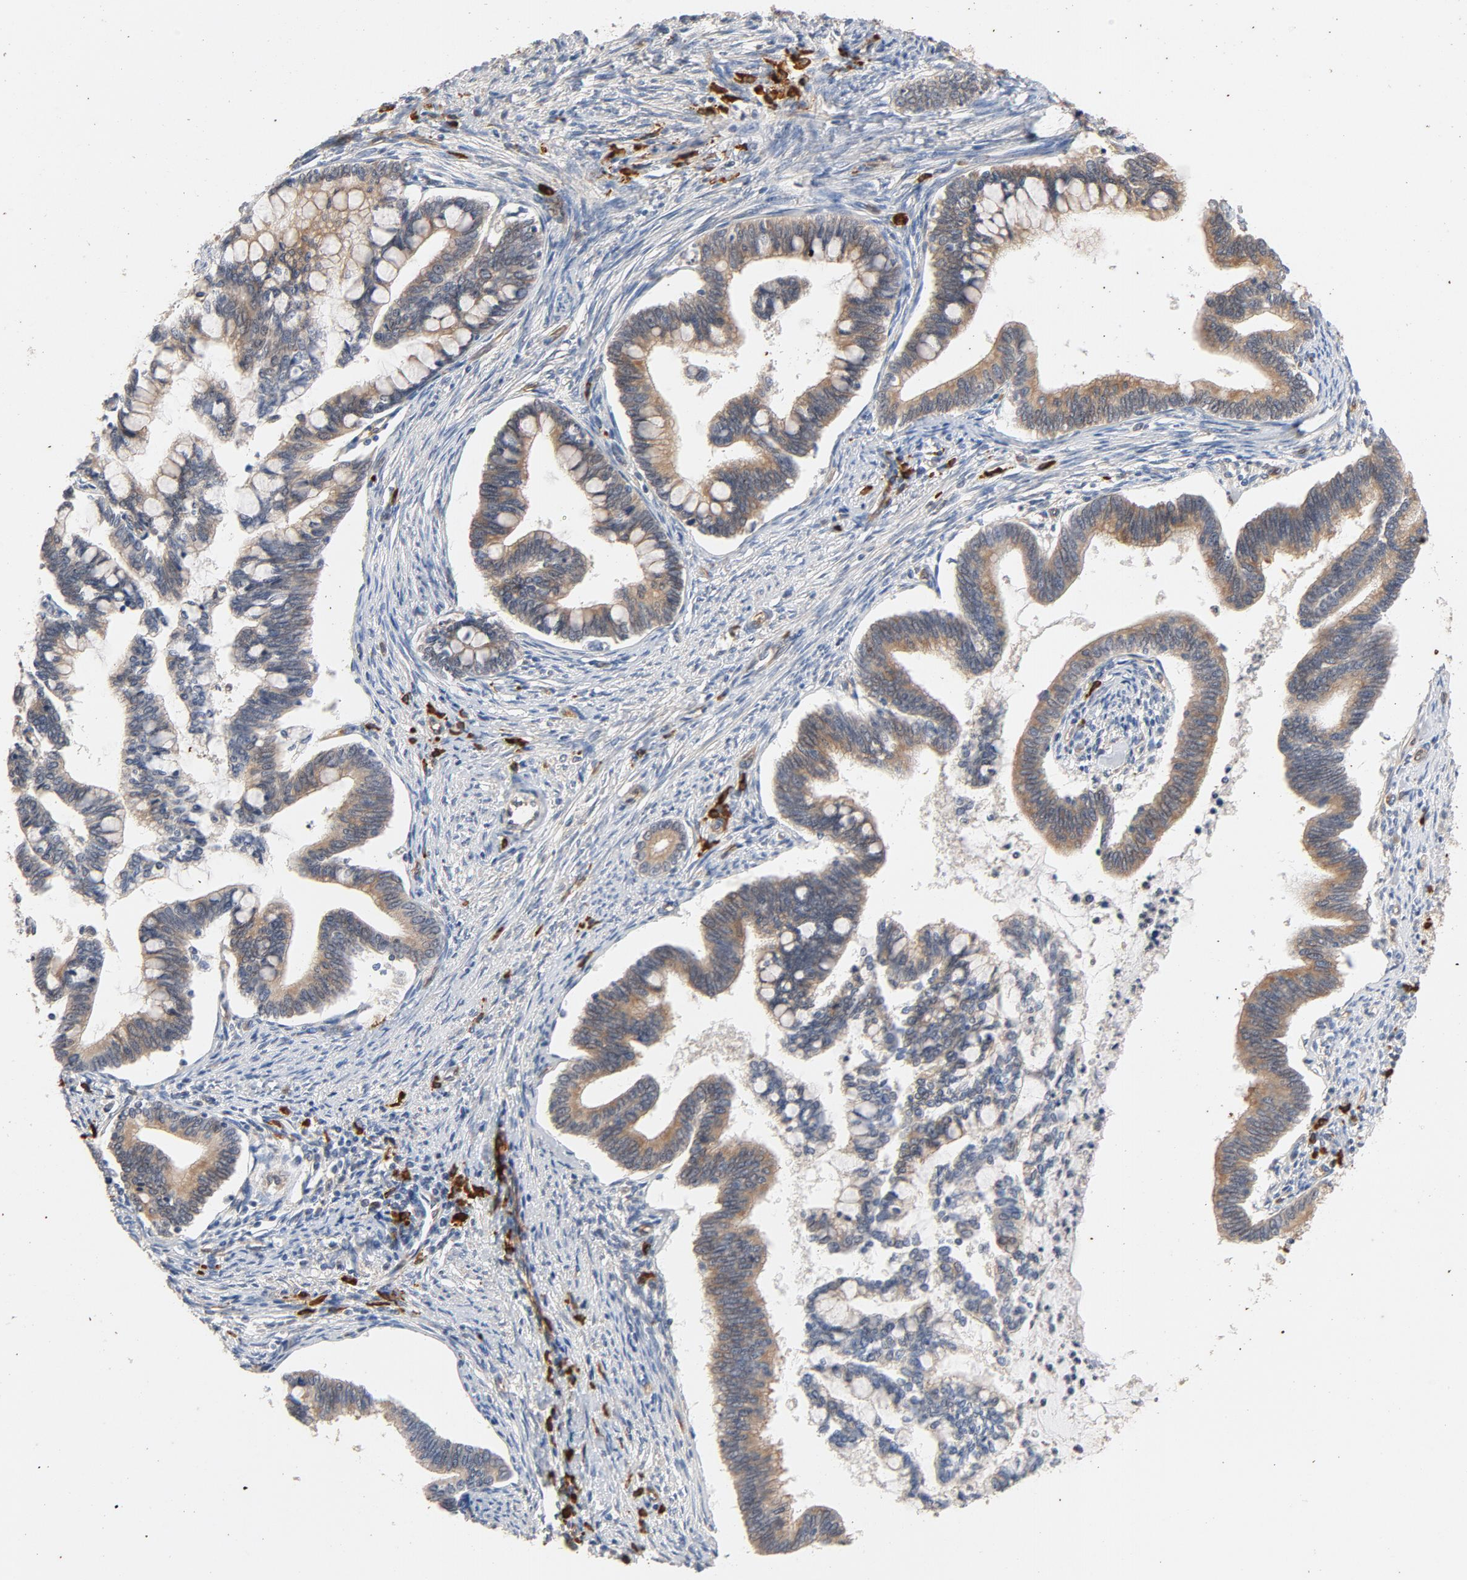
{"staining": {"intensity": "weak", "quantity": ">75%", "location": "cytoplasmic/membranous"}, "tissue": "cervical cancer", "cell_type": "Tumor cells", "image_type": "cancer", "snomed": [{"axis": "morphology", "description": "Adenocarcinoma, NOS"}, {"axis": "topography", "description": "Cervix"}], "caption": "Immunohistochemical staining of human cervical adenocarcinoma reveals low levels of weak cytoplasmic/membranous protein expression in approximately >75% of tumor cells.", "gene": "UBE2J1", "patient": {"sex": "female", "age": 36}}